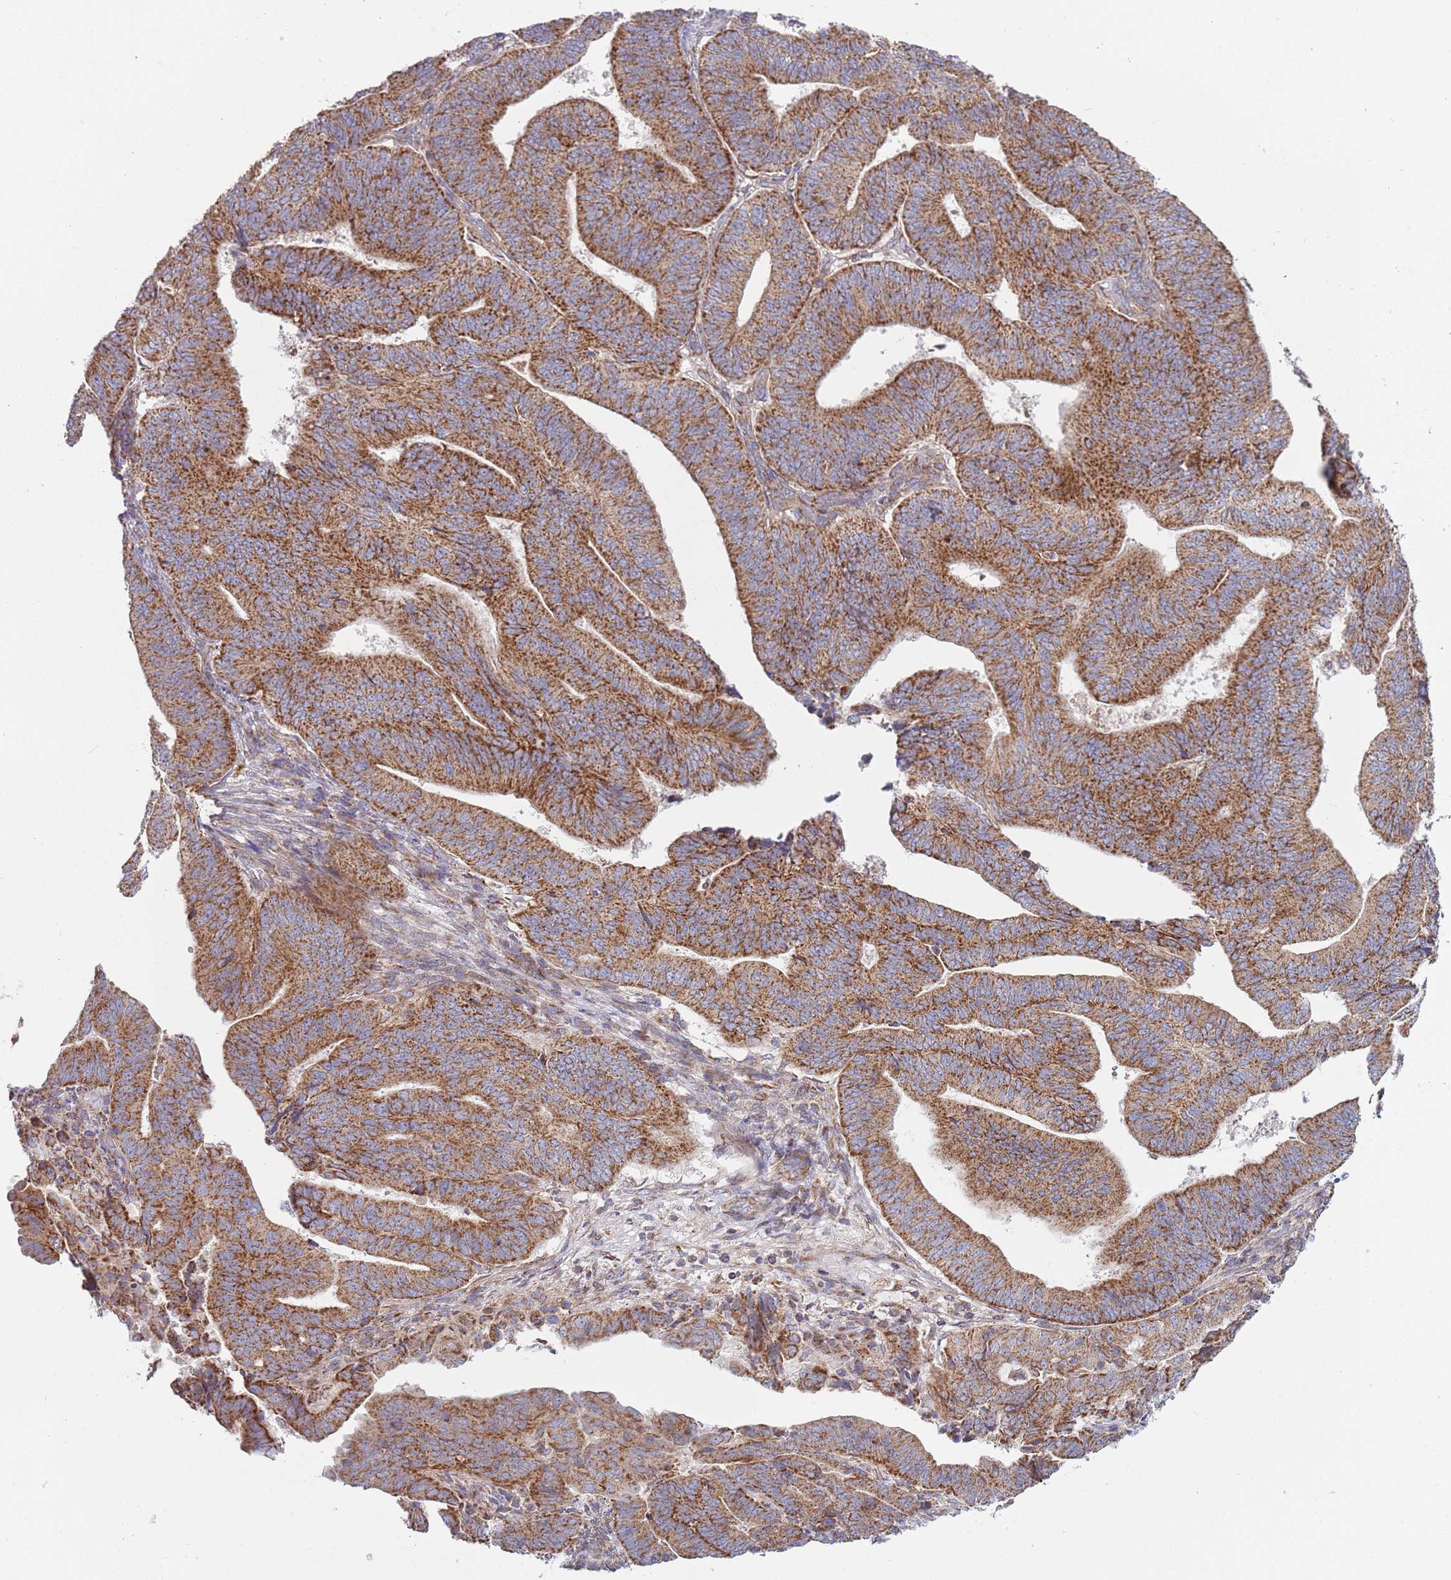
{"staining": {"intensity": "moderate", "quantity": ">75%", "location": "cytoplasmic/membranous"}, "tissue": "endometrial cancer", "cell_type": "Tumor cells", "image_type": "cancer", "snomed": [{"axis": "morphology", "description": "Adenocarcinoma, NOS"}, {"axis": "topography", "description": "Endometrium"}], "caption": "A brown stain highlights moderate cytoplasmic/membranous positivity of a protein in endometrial cancer (adenocarcinoma) tumor cells.", "gene": "IRS4", "patient": {"sex": "female", "age": 70}}